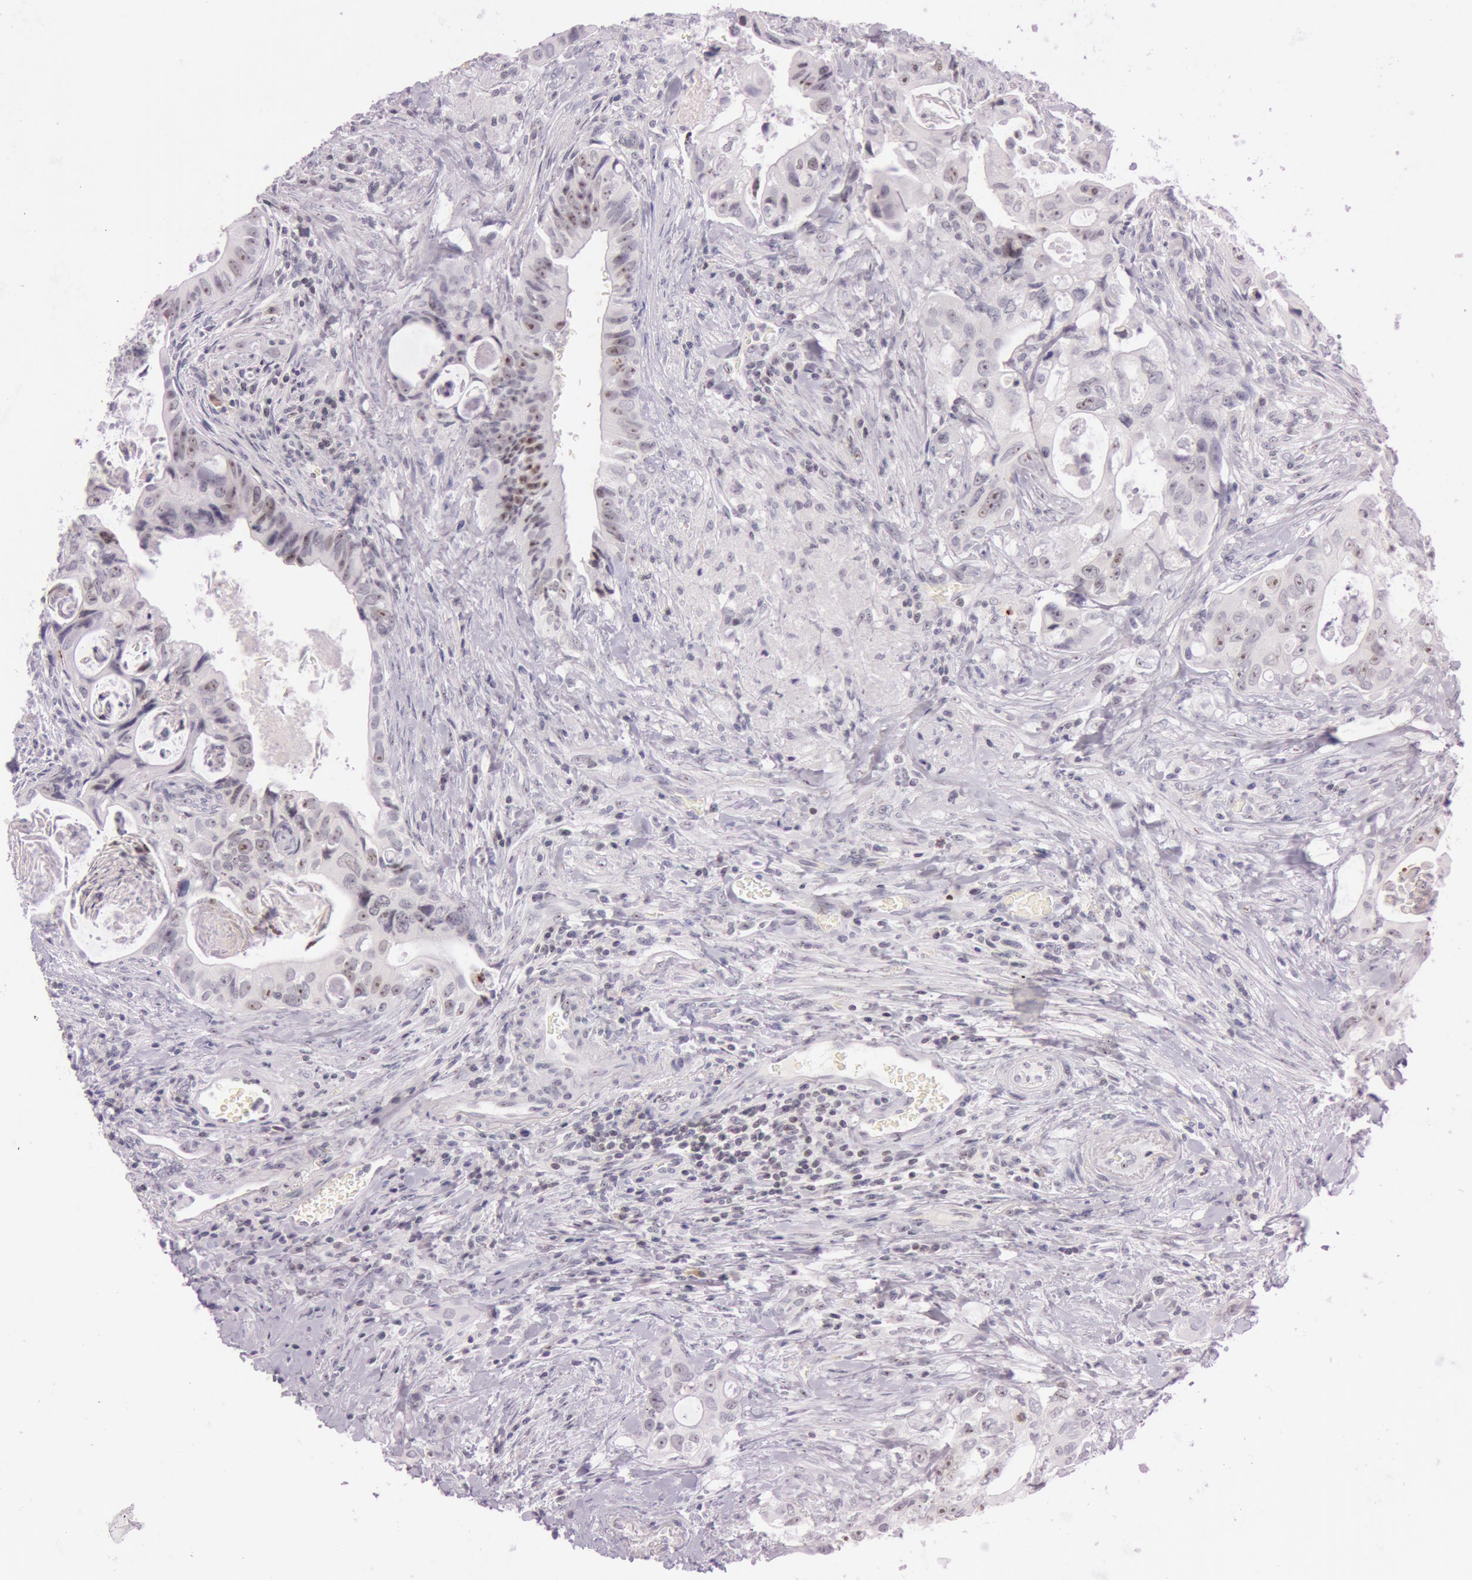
{"staining": {"intensity": "moderate", "quantity": ">75%", "location": "nuclear"}, "tissue": "colorectal cancer", "cell_type": "Tumor cells", "image_type": "cancer", "snomed": [{"axis": "morphology", "description": "Adenocarcinoma, NOS"}, {"axis": "topography", "description": "Rectum"}], "caption": "Immunohistochemistry image of neoplastic tissue: colorectal adenocarcinoma stained using immunohistochemistry shows medium levels of moderate protein expression localized specifically in the nuclear of tumor cells, appearing as a nuclear brown color.", "gene": "FBL", "patient": {"sex": "female", "age": 57}}